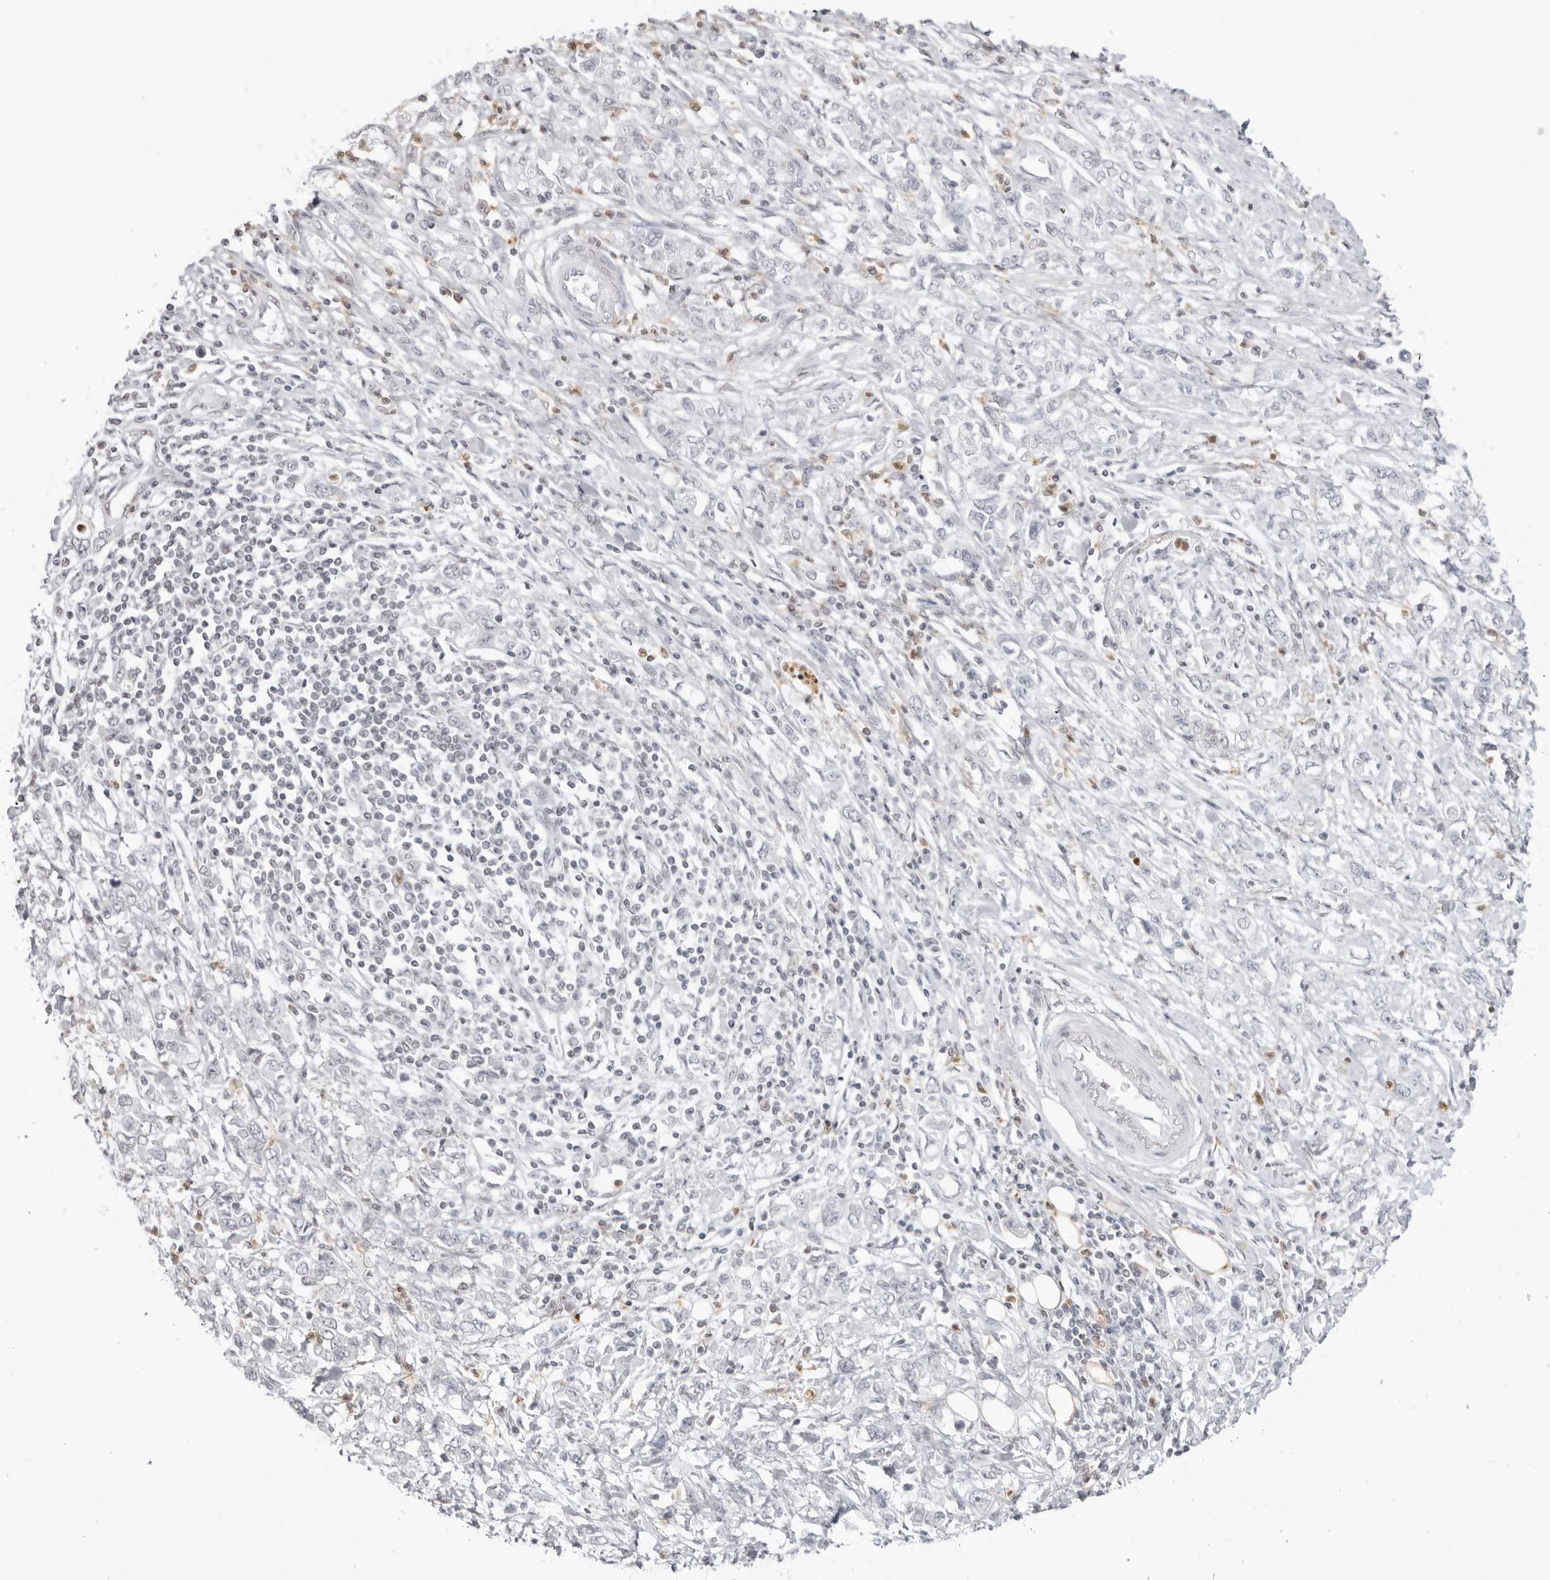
{"staining": {"intensity": "negative", "quantity": "none", "location": "none"}, "tissue": "stomach cancer", "cell_type": "Tumor cells", "image_type": "cancer", "snomed": [{"axis": "morphology", "description": "Adenocarcinoma, NOS"}, {"axis": "topography", "description": "Stomach"}], "caption": "Immunohistochemistry of human adenocarcinoma (stomach) displays no expression in tumor cells.", "gene": "RNF146", "patient": {"sex": "female", "age": 76}}